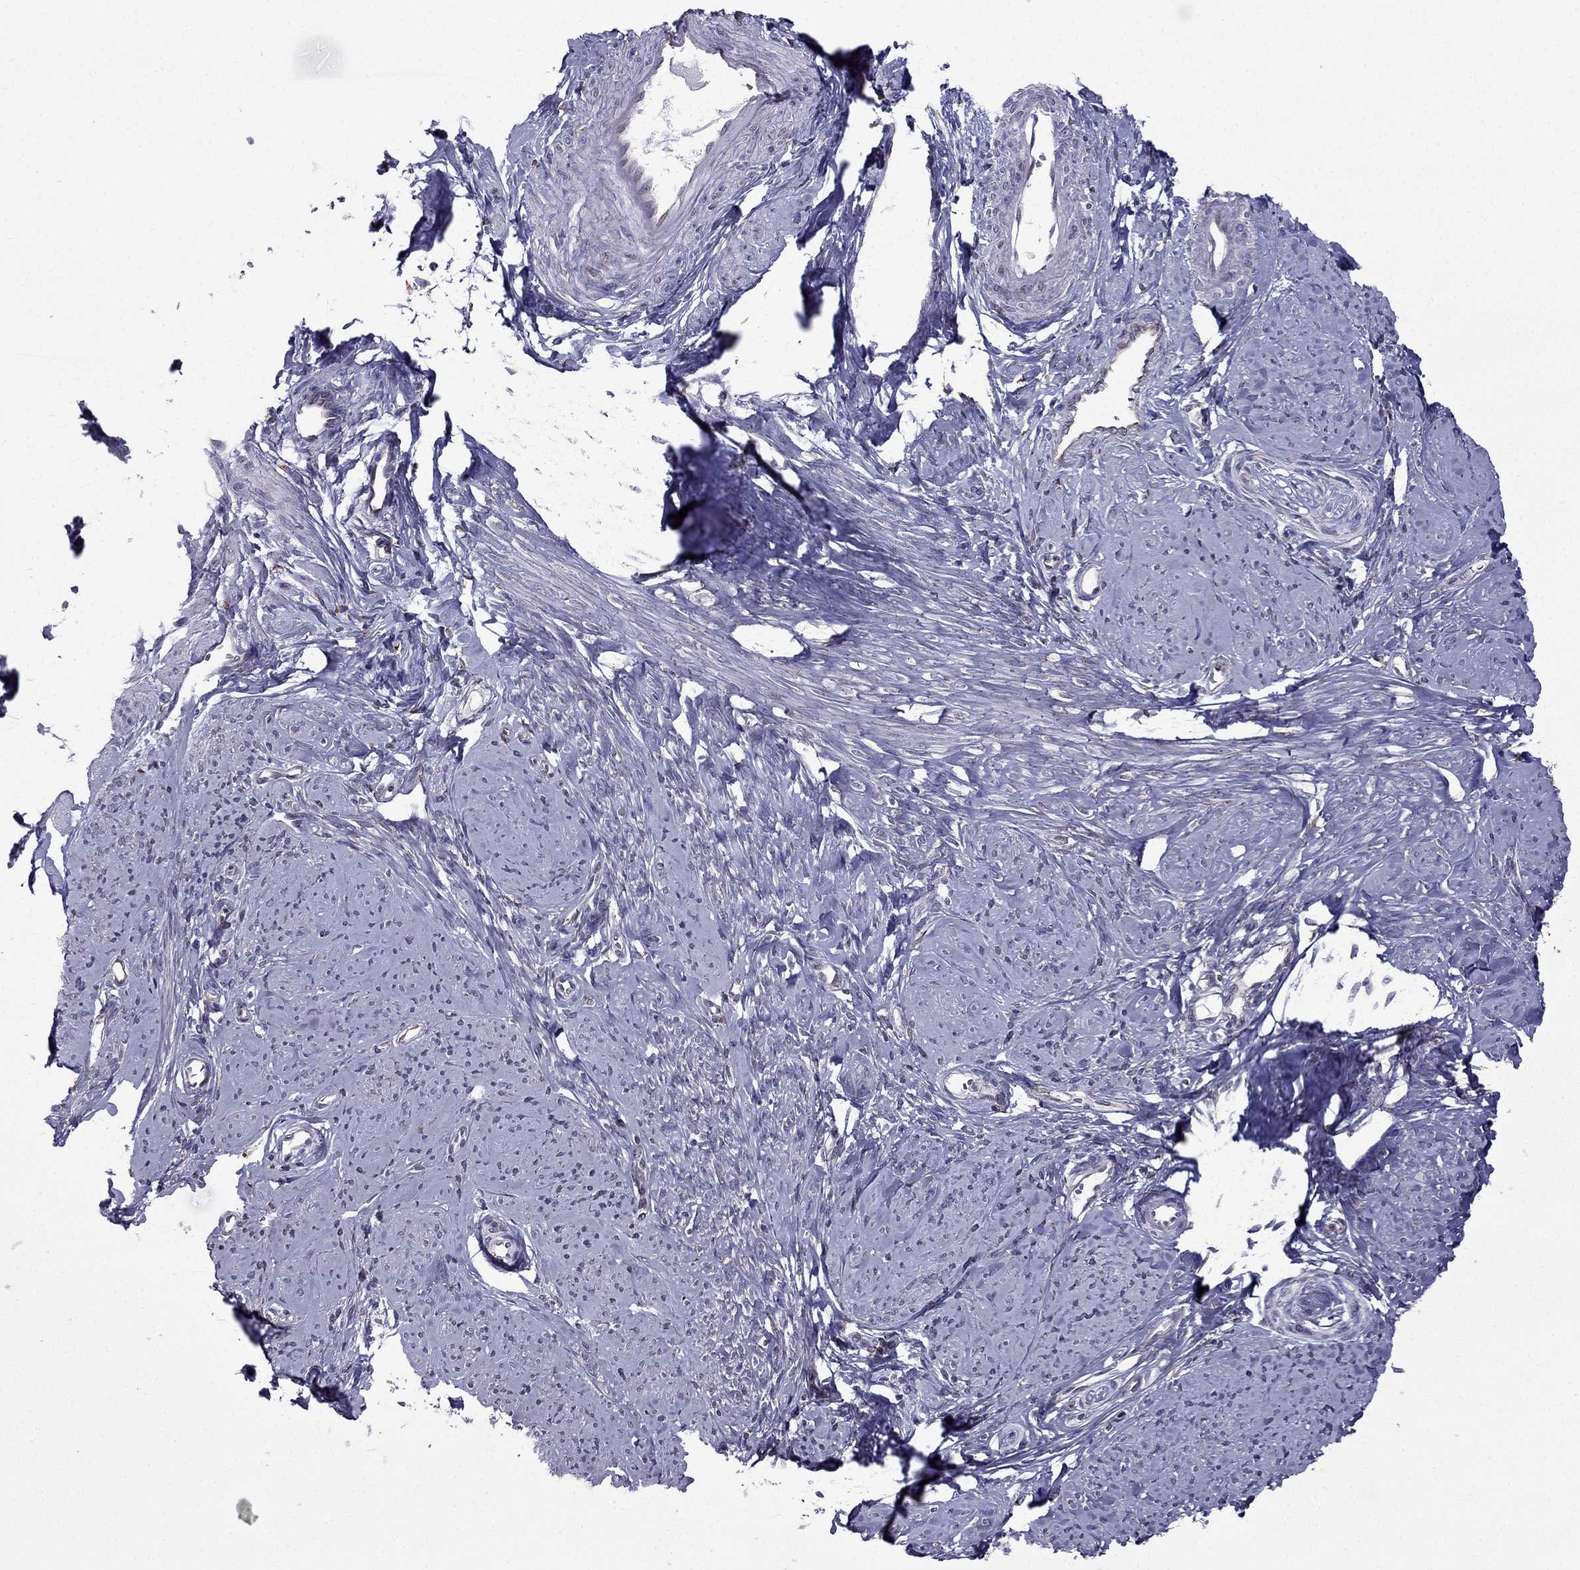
{"staining": {"intensity": "negative", "quantity": "none", "location": "none"}, "tissue": "smooth muscle", "cell_type": "Smooth muscle cells", "image_type": "normal", "snomed": [{"axis": "morphology", "description": "Normal tissue, NOS"}, {"axis": "topography", "description": "Smooth muscle"}], "caption": "Protein analysis of unremarkable smooth muscle displays no significant staining in smooth muscle cells.", "gene": "IKBIP", "patient": {"sex": "female", "age": 48}}